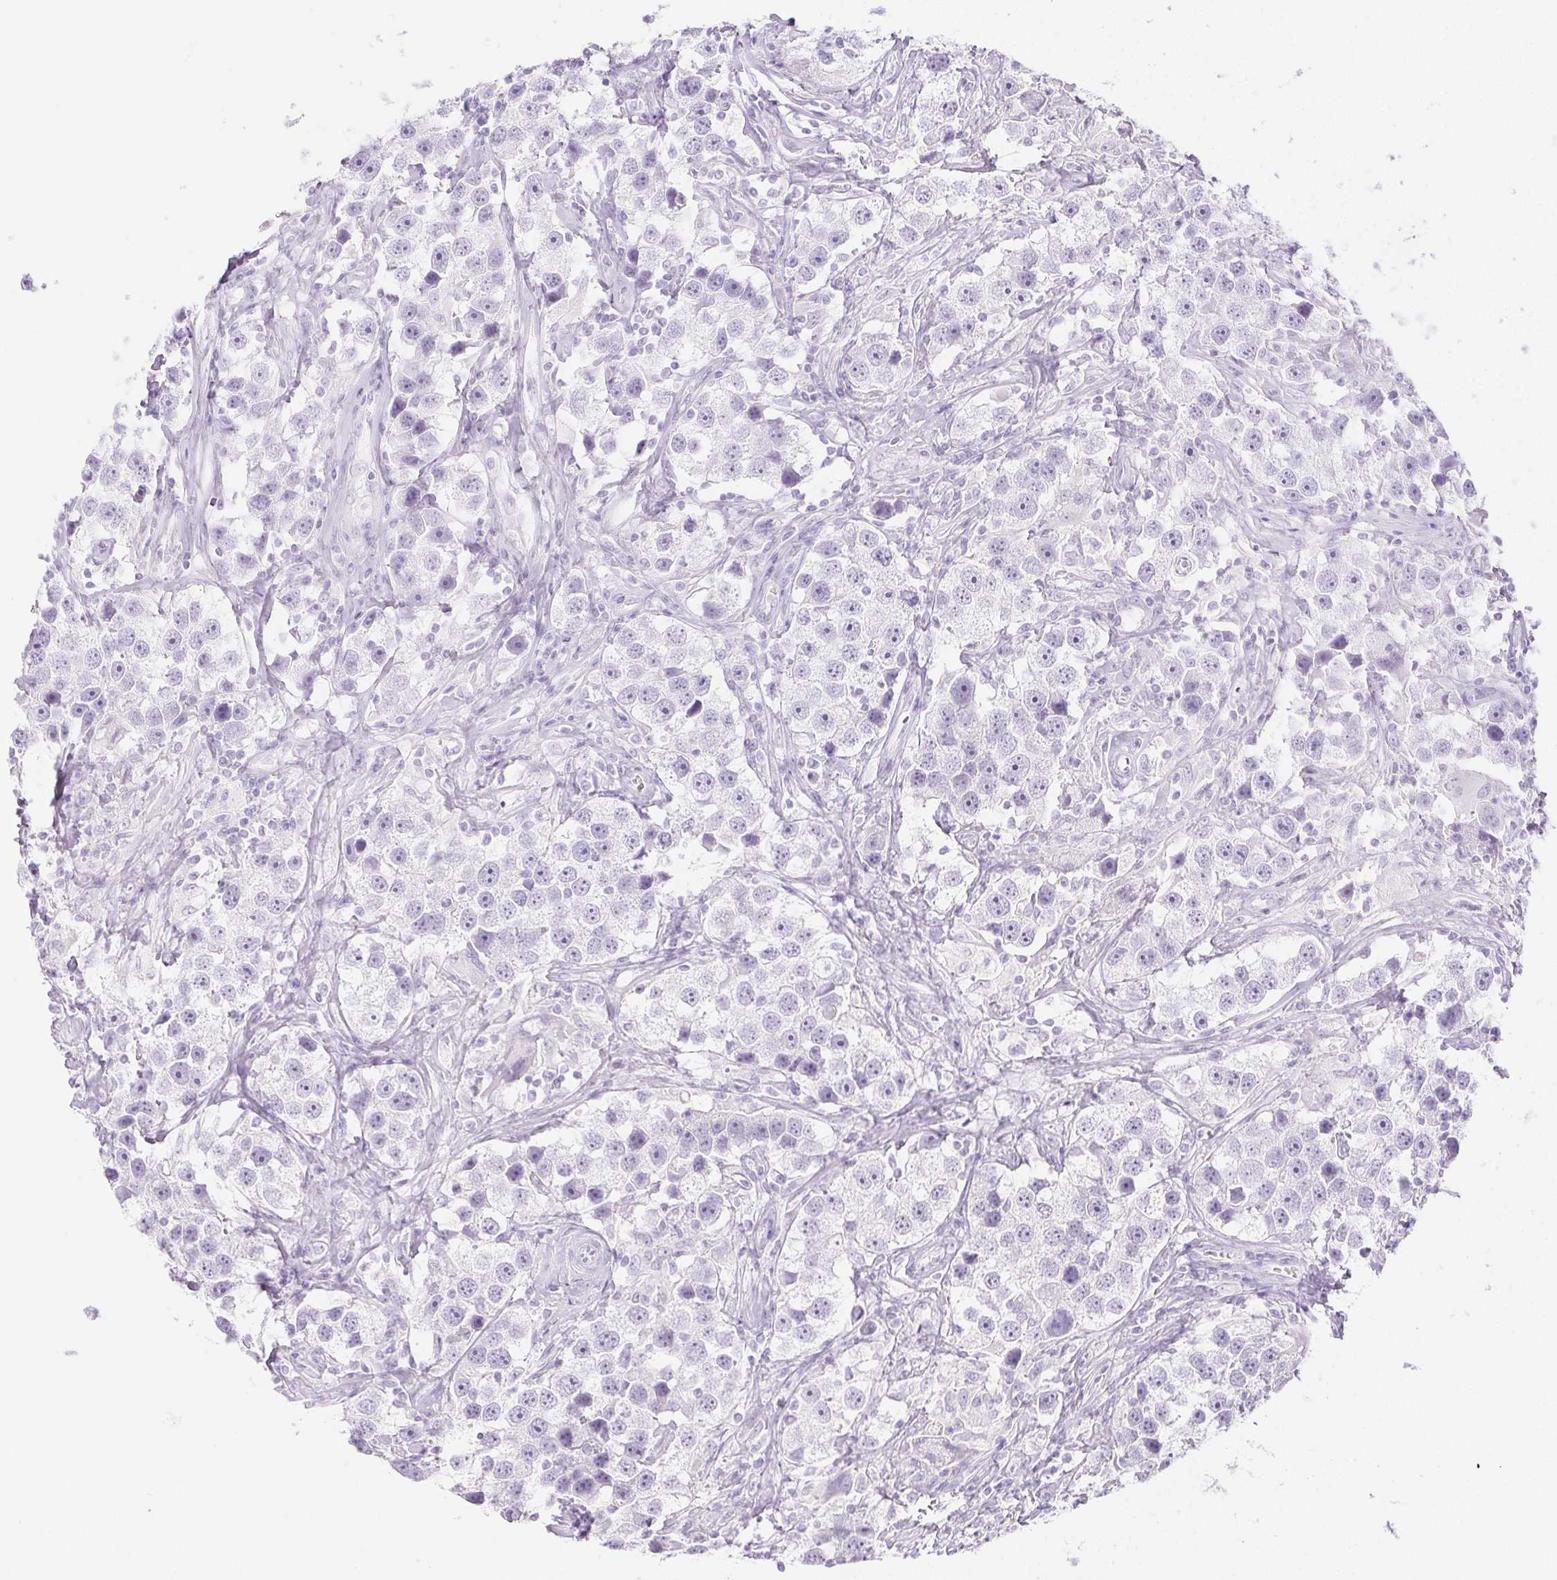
{"staining": {"intensity": "negative", "quantity": "none", "location": "none"}, "tissue": "testis cancer", "cell_type": "Tumor cells", "image_type": "cancer", "snomed": [{"axis": "morphology", "description": "Seminoma, NOS"}, {"axis": "topography", "description": "Testis"}], "caption": "High power microscopy histopathology image of an immunohistochemistry histopathology image of testis cancer (seminoma), revealing no significant expression in tumor cells. (DAB IHC, high magnification).", "gene": "PI3", "patient": {"sex": "male", "age": 49}}